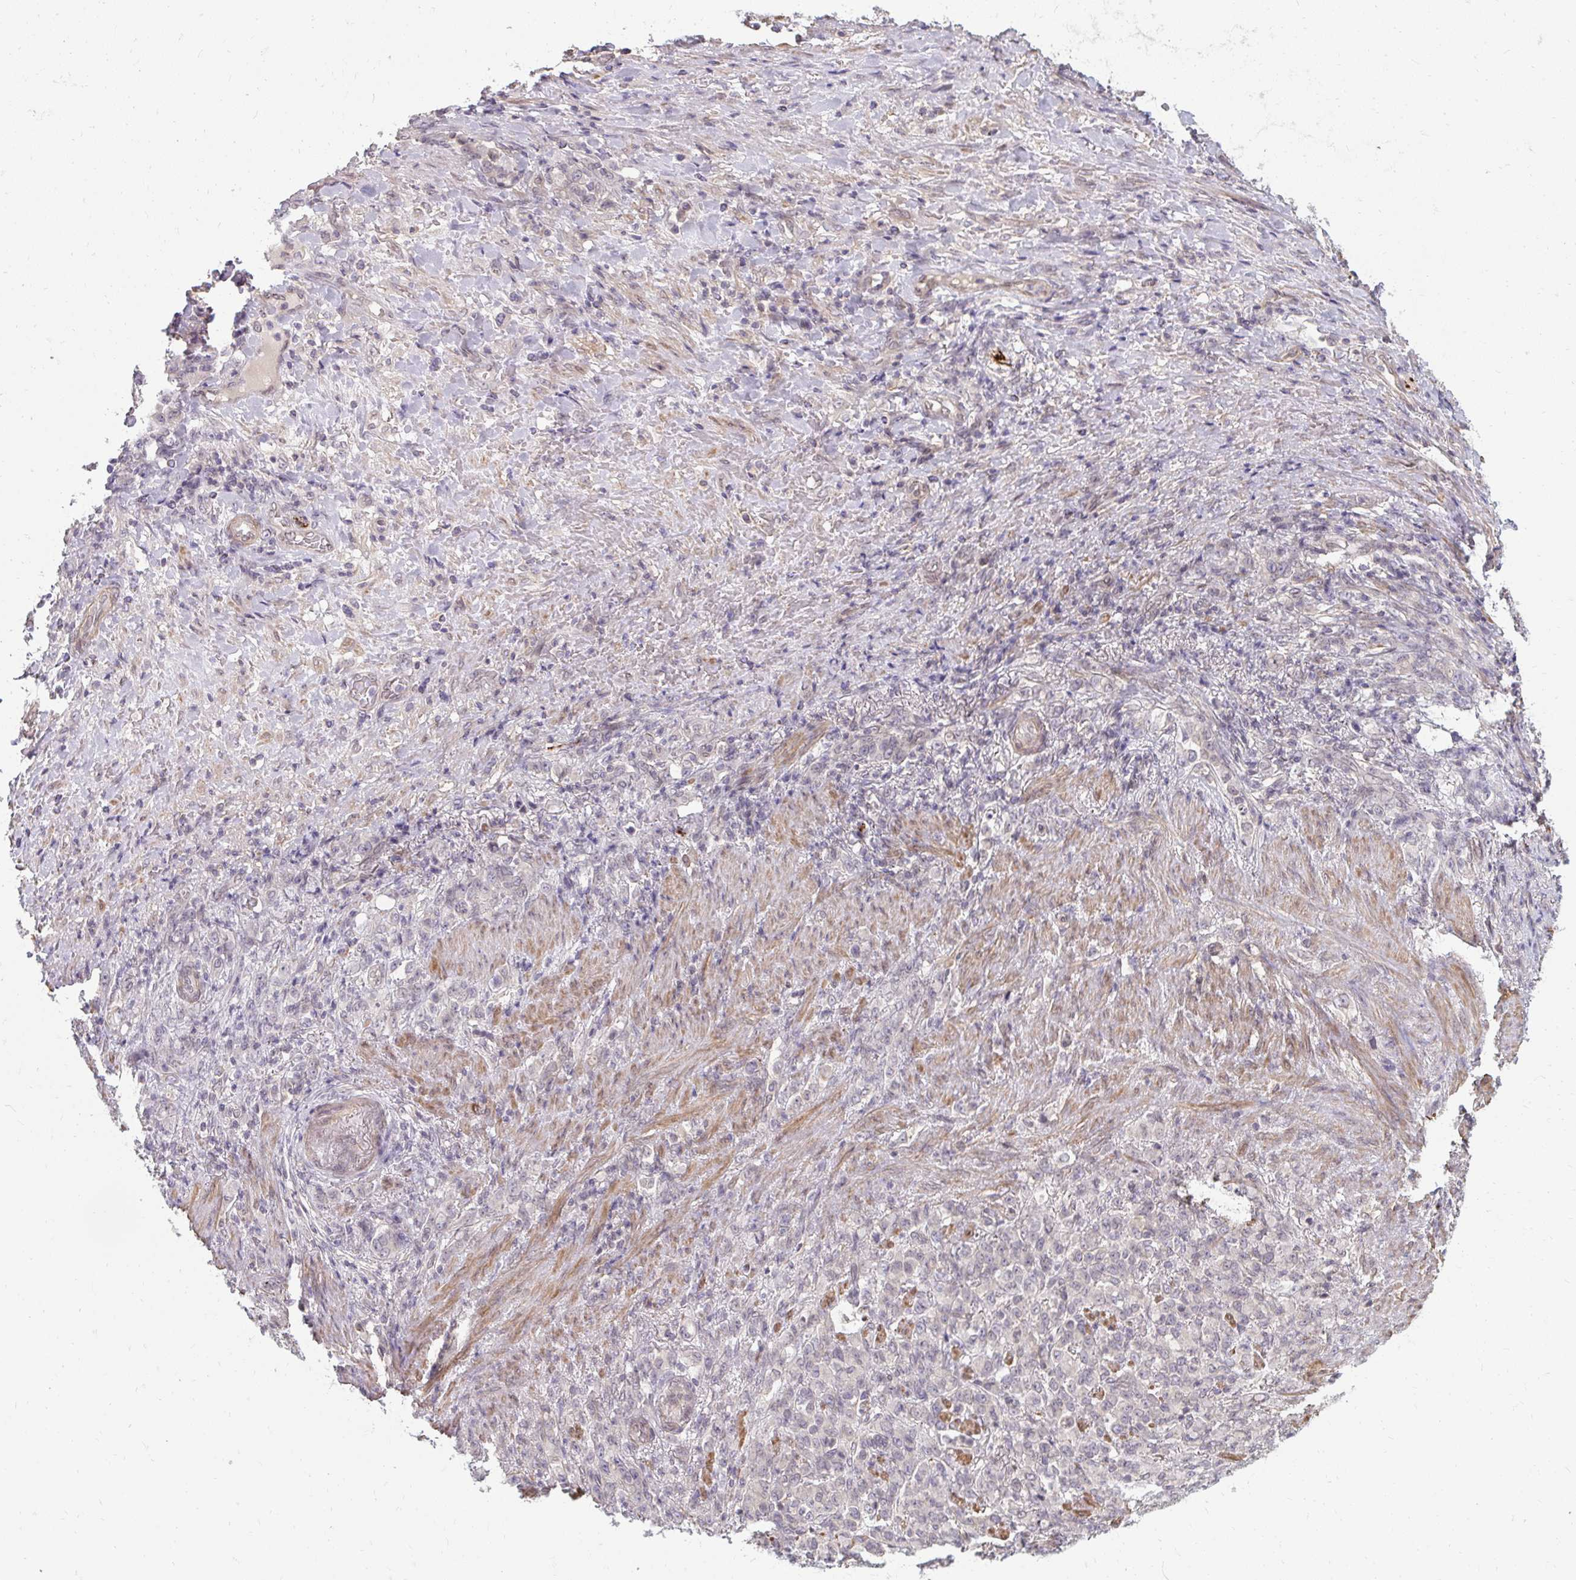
{"staining": {"intensity": "negative", "quantity": "none", "location": "none"}, "tissue": "stomach cancer", "cell_type": "Tumor cells", "image_type": "cancer", "snomed": [{"axis": "morphology", "description": "Adenocarcinoma, NOS"}, {"axis": "topography", "description": "Stomach"}], "caption": "A photomicrograph of human stomach cancer (adenocarcinoma) is negative for staining in tumor cells.", "gene": "GPC5", "patient": {"sex": "female", "age": 79}}